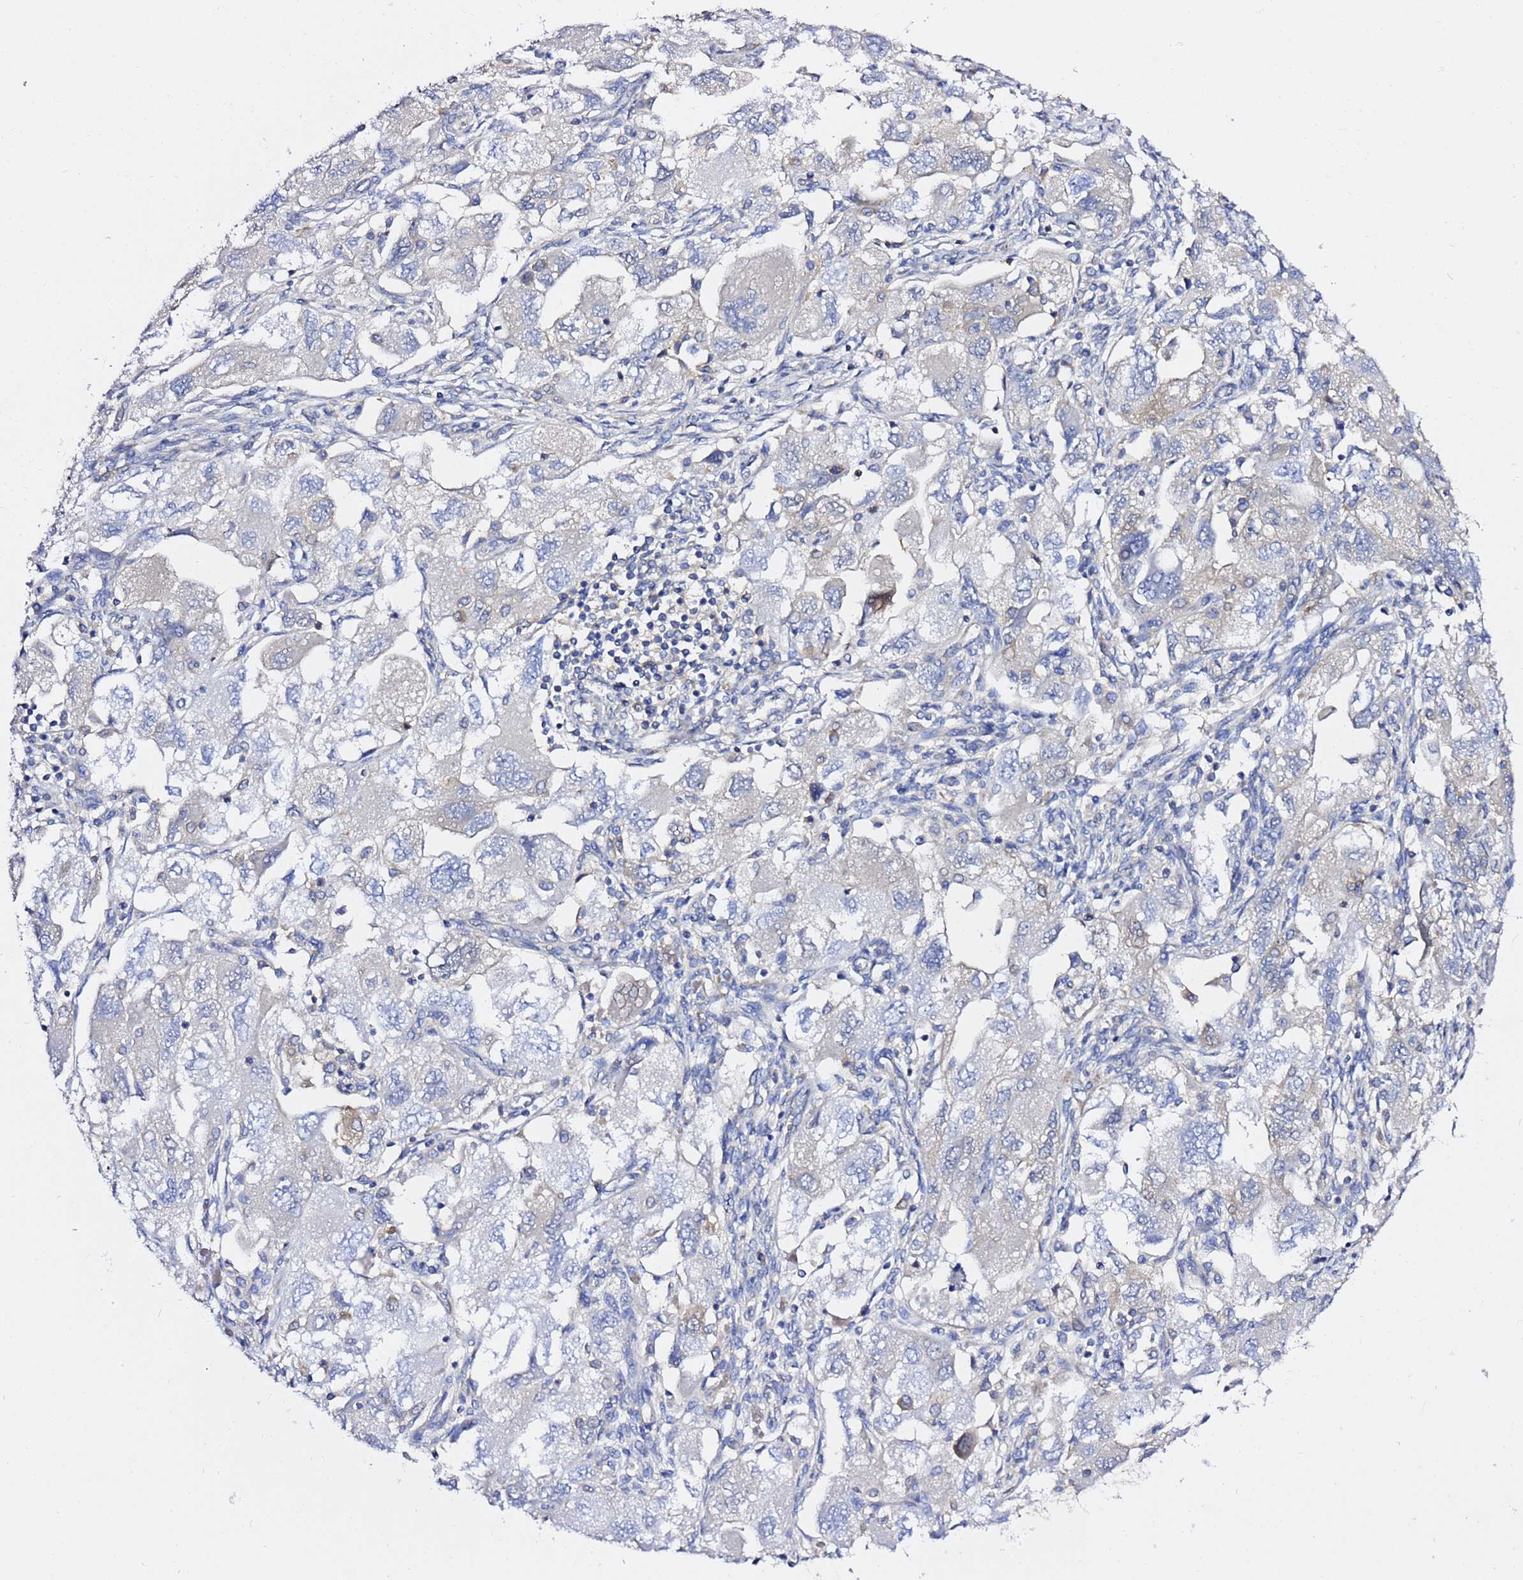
{"staining": {"intensity": "moderate", "quantity": "<25%", "location": "cytoplasmic/membranous"}, "tissue": "ovarian cancer", "cell_type": "Tumor cells", "image_type": "cancer", "snomed": [{"axis": "morphology", "description": "Carcinoma, NOS"}, {"axis": "morphology", "description": "Cystadenocarcinoma, serous, NOS"}, {"axis": "topography", "description": "Ovary"}], "caption": "Ovarian carcinoma stained with a protein marker reveals moderate staining in tumor cells.", "gene": "LENG1", "patient": {"sex": "female", "age": 69}}